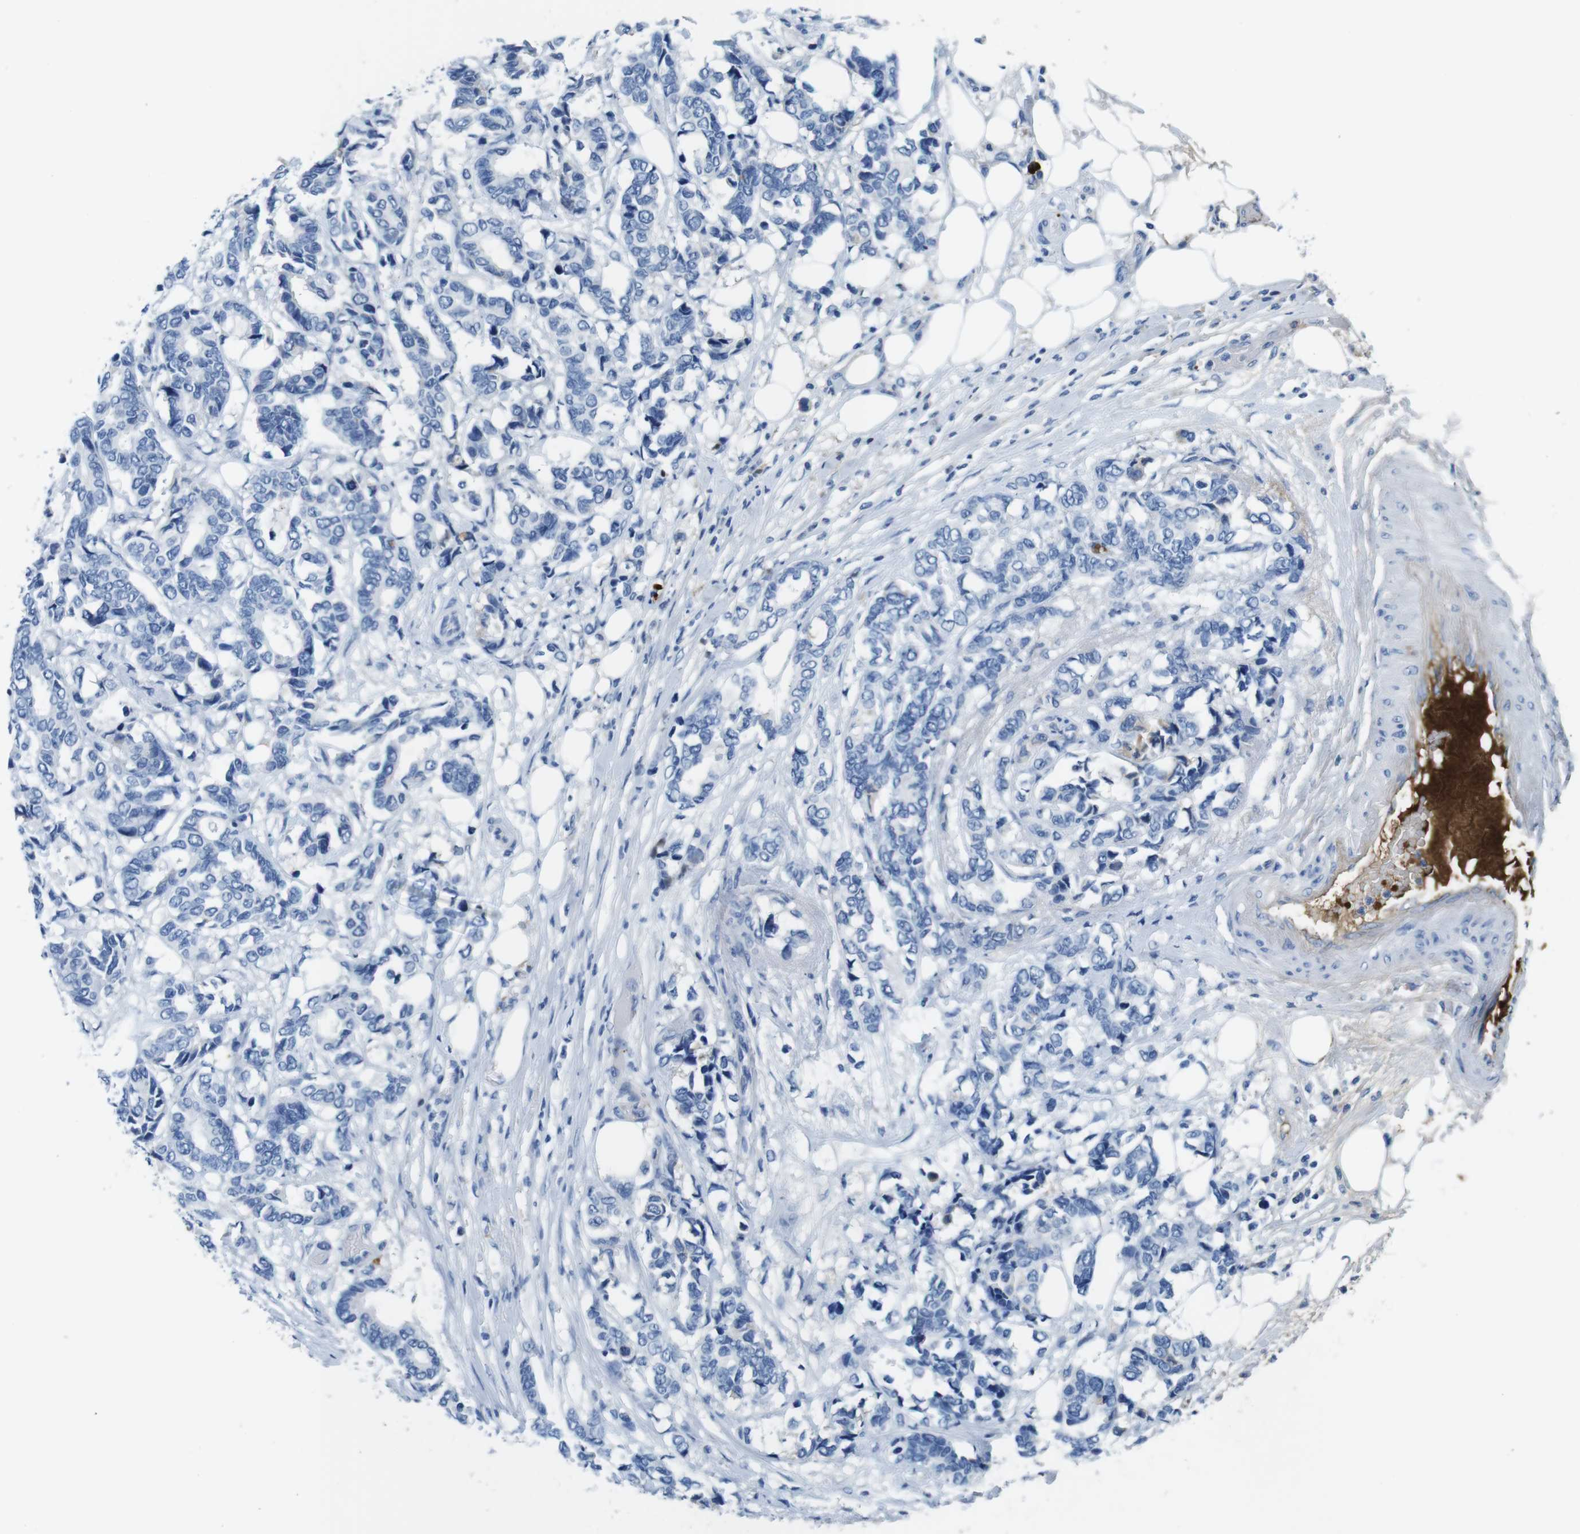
{"staining": {"intensity": "negative", "quantity": "none", "location": "none"}, "tissue": "breast cancer", "cell_type": "Tumor cells", "image_type": "cancer", "snomed": [{"axis": "morphology", "description": "Duct carcinoma"}, {"axis": "topography", "description": "Breast"}], "caption": "High magnification brightfield microscopy of breast cancer (invasive ductal carcinoma) stained with DAB (3,3'-diaminobenzidine) (brown) and counterstained with hematoxylin (blue): tumor cells show no significant positivity.", "gene": "IGKC", "patient": {"sex": "female", "age": 87}}